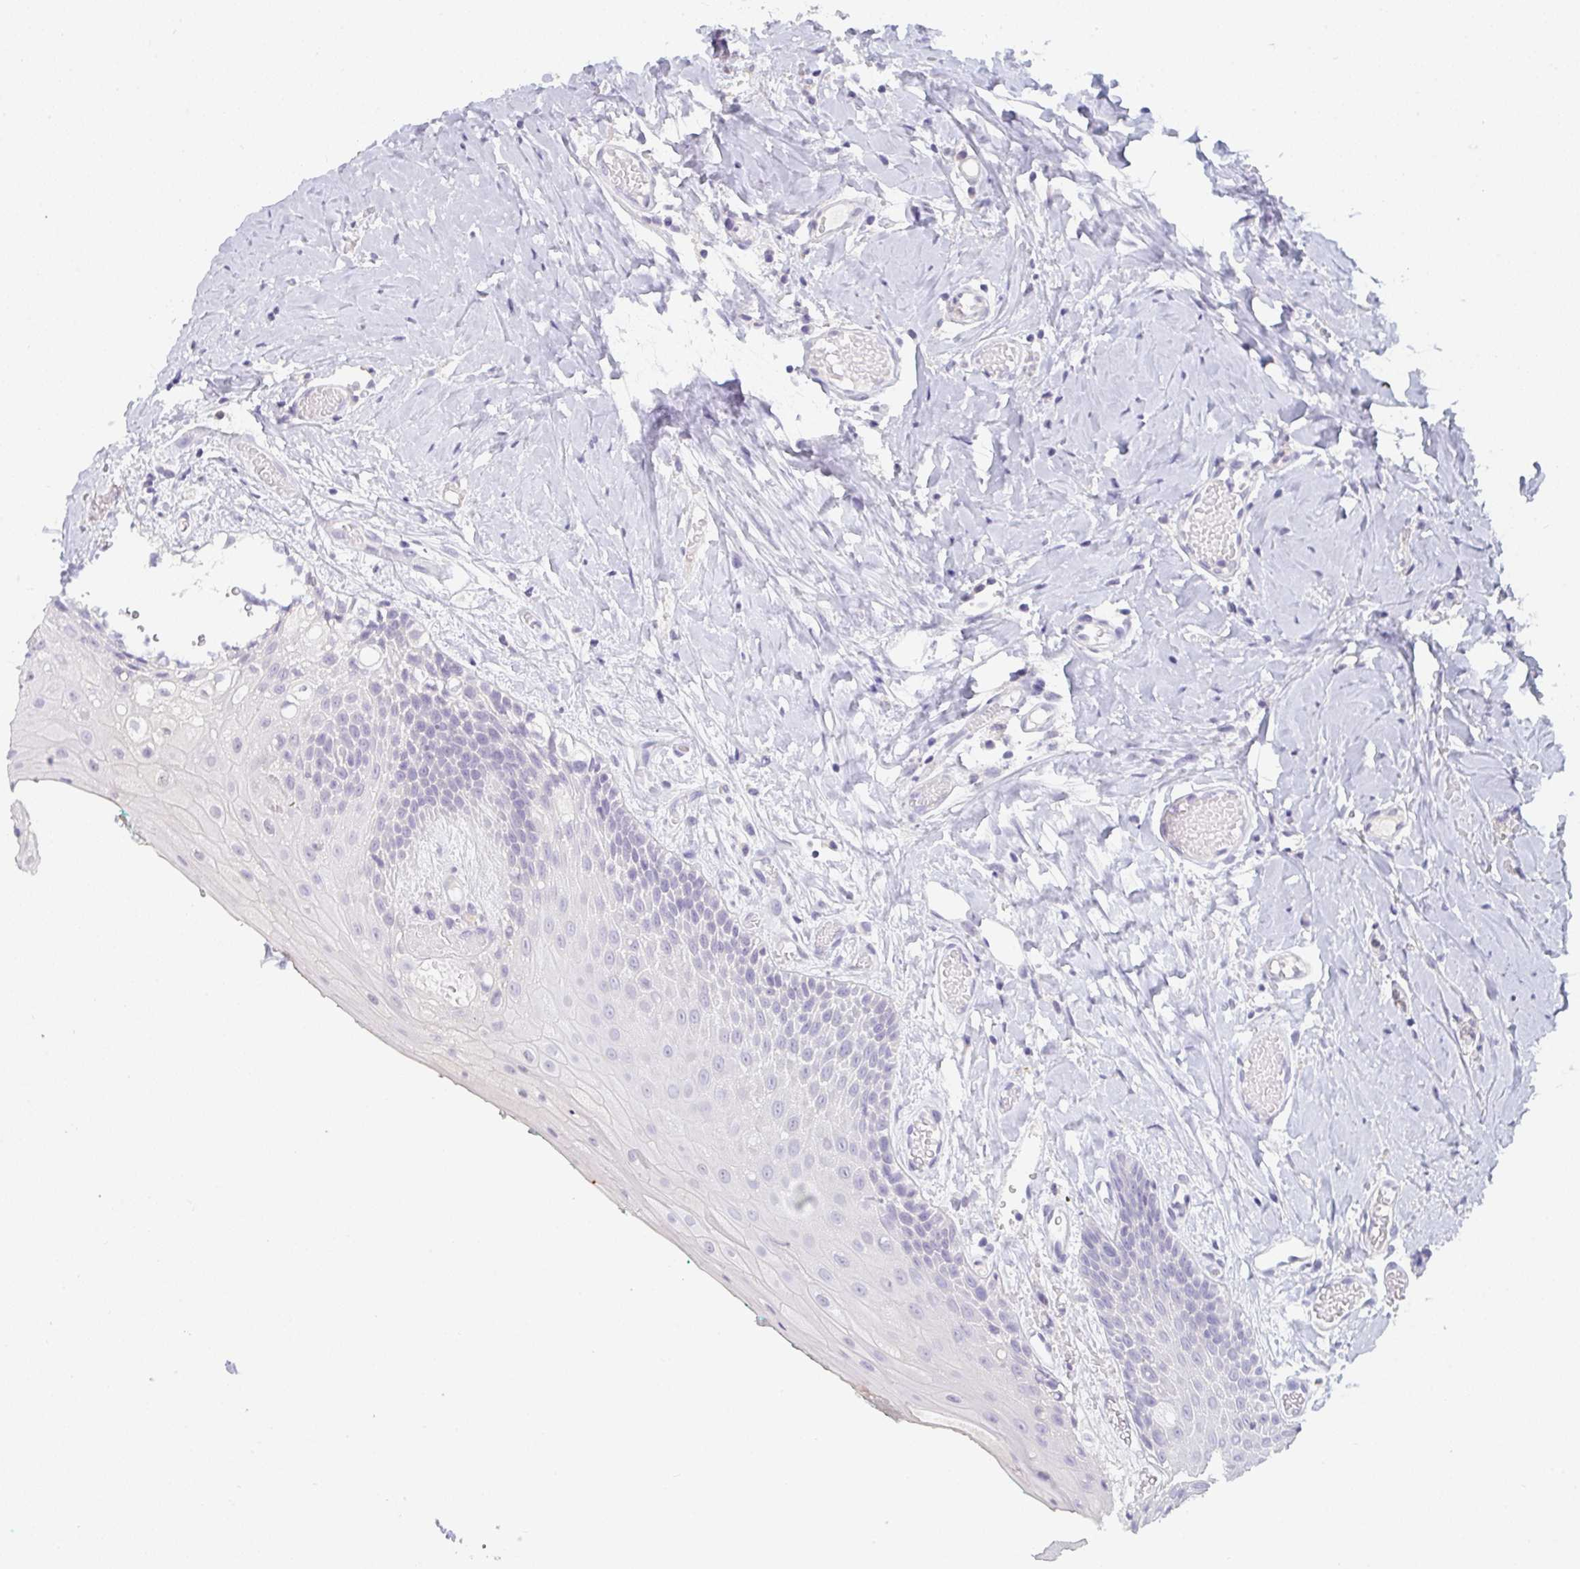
{"staining": {"intensity": "negative", "quantity": "none", "location": "none"}, "tissue": "oral mucosa", "cell_type": "Squamous epithelial cells", "image_type": "normal", "snomed": [{"axis": "morphology", "description": "Normal tissue, NOS"}, {"axis": "topography", "description": "Oral tissue"}, {"axis": "topography", "description": "Tounge, NOS"}], "caption": "Squamous epithelial cells show no significant staining in normal oral mucosa.", "gene": "C1QTNF8", "patient": {"sex": "female", "age": 62}}